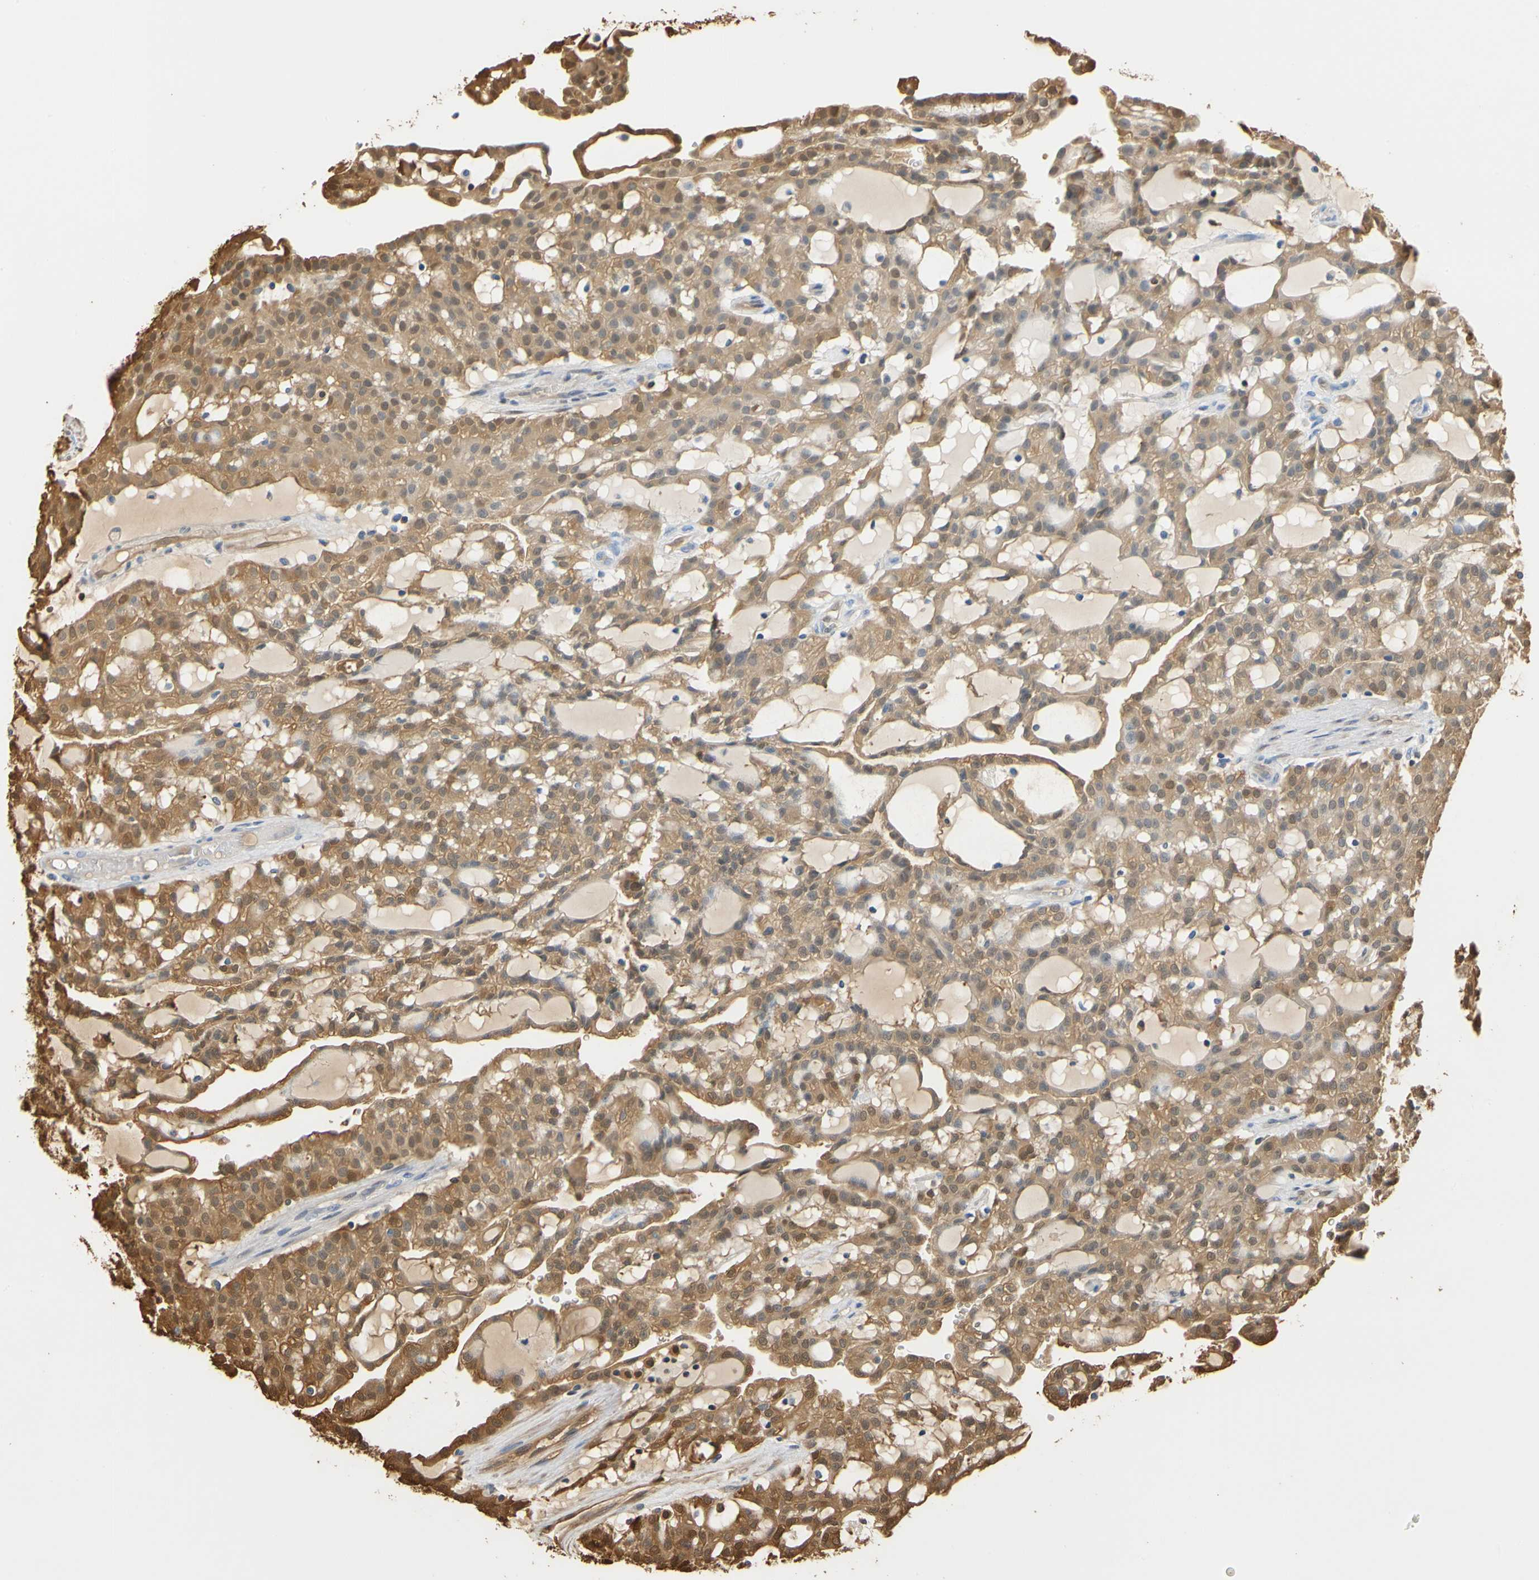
{"staining": {"intensity": "moderate", "quantity": ">75%", "location": "cytoplasmic/membranous,nuclear"}, "tissue": "renal cancer", "cell_type": "Tumor cells", "image_type": "cancer", "snomed": [{"axis": "morphology", "description": "Adenocarcinoma, NOS"}, {"axis": "topography", "description": "Kidney"}], "caption": "Protein expression analysis of renal cancer (adenocarcinoma) exhibits moderate cytoplasmic/membranous and nuclear staining in approximately >75% of tumor cells.", "gene": "S100A6", "patient": {"sex": "male", "age": 63}}